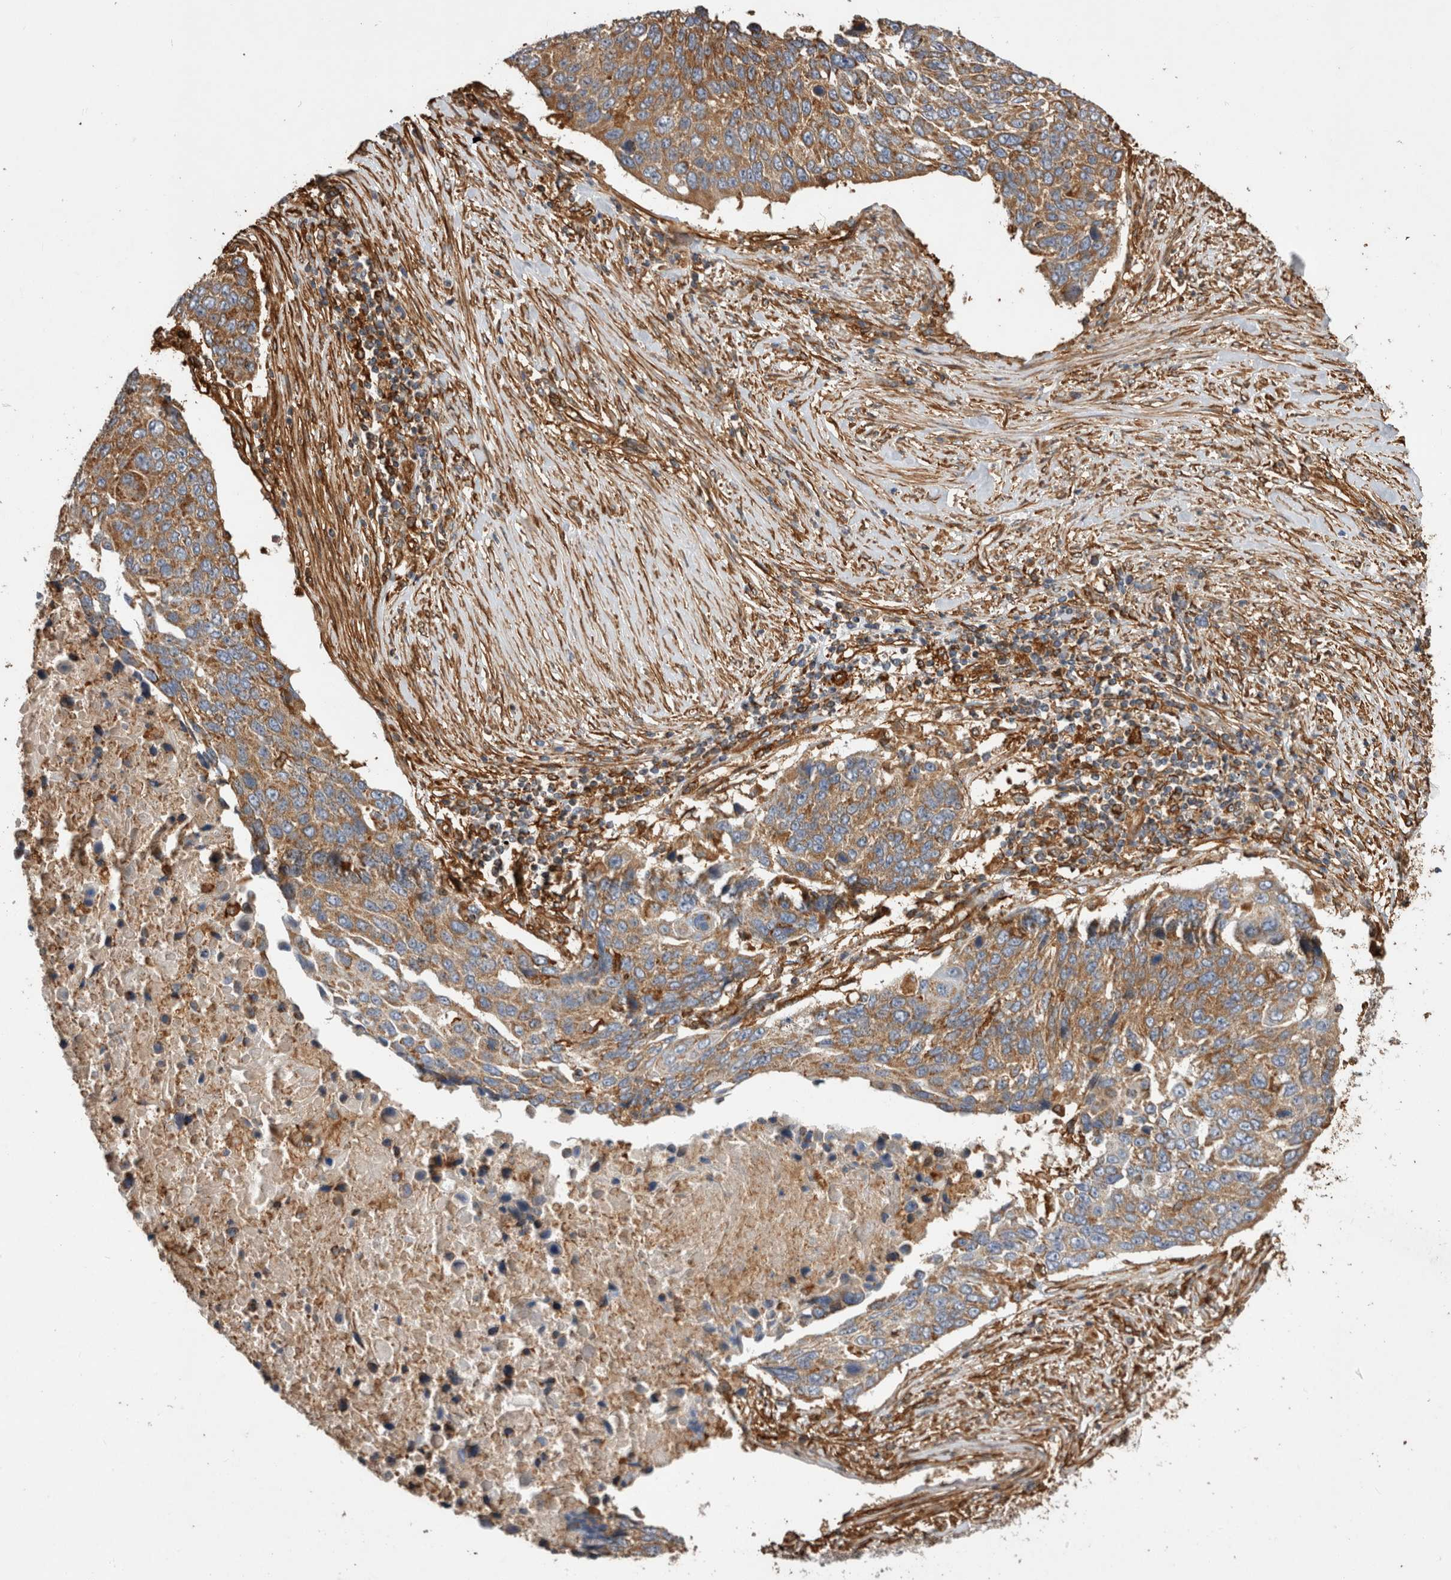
{"staining": {"intensity": "moderate", "quantity": ">75%", "location": "cytoplasmic/membranous"}, "tissue": "lung cancer", "cell_type": "Tumor cells", "image_type": "cancer", "snomed": [{"axis": "morphology", "description": "Squamous cell carcinoma, NOS"}, {"axis": "topography", "description": "Lung"}], "caption": "Brown immunohistochemical staining in human lung cancer shows moderate cytoplasmic/membranous staining in about >75% of tumor cells.", "gene": "ZNF397", "patient": {"sex": "male", "age": 66}}